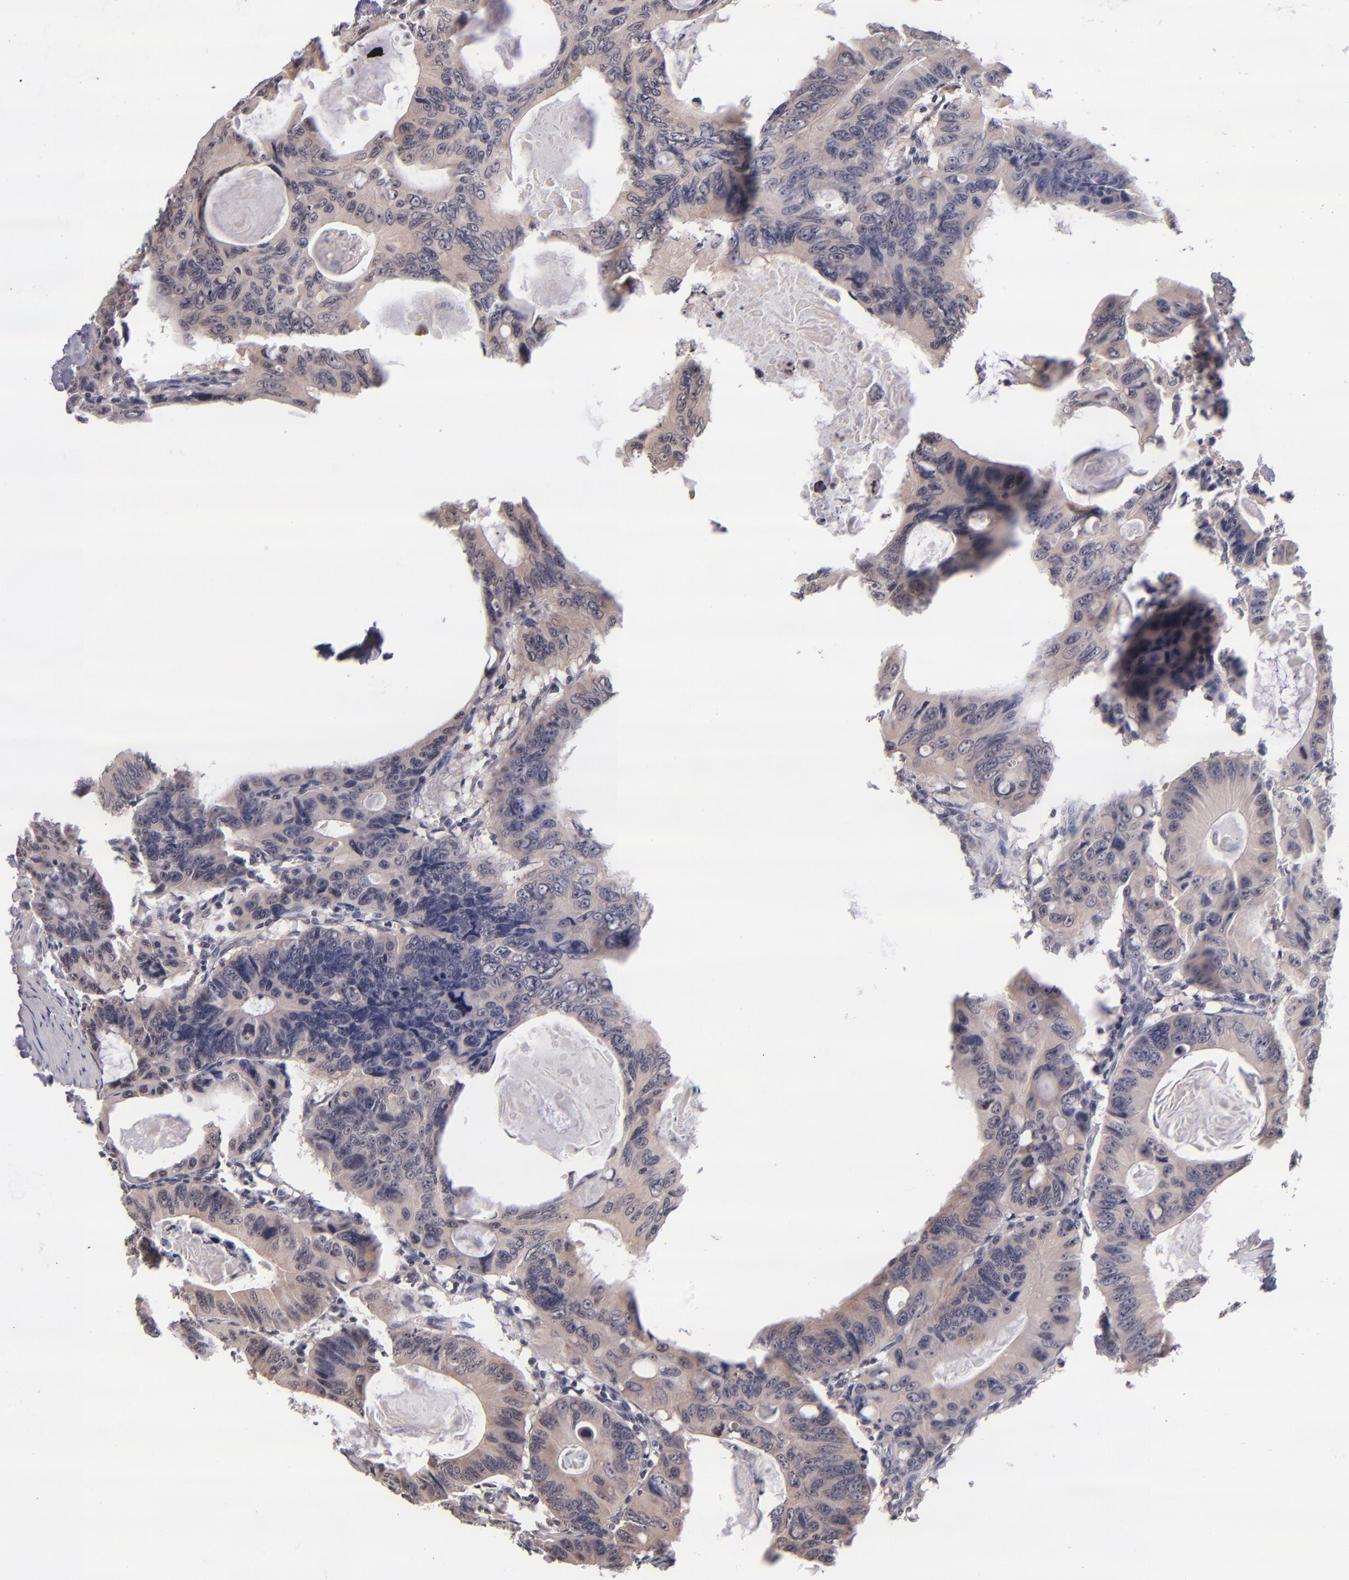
{"staining": {"intensity": "weak", "quantity": "25%-75%", "location": "cytoplasmic/membranous"}, "tissue": "colorectal cancer", "cell_type": "Tumor cells", "image_type": "cancer", "snomed": [{"axis": "morphology", "description": "Adenocarcinoma, NOS"}, {"axis": "topography", "description": "Colon"}], "caption": "This image exhibits immunohistochemistry (IHC) staining of colorectal cancer (adenocarcinoma), with low weak cytoplasmic/membranous staining in approximately 25%-75% of tumor cells.", "gene": "TSC2", "patient": {"sex": "female", "age": 55}}